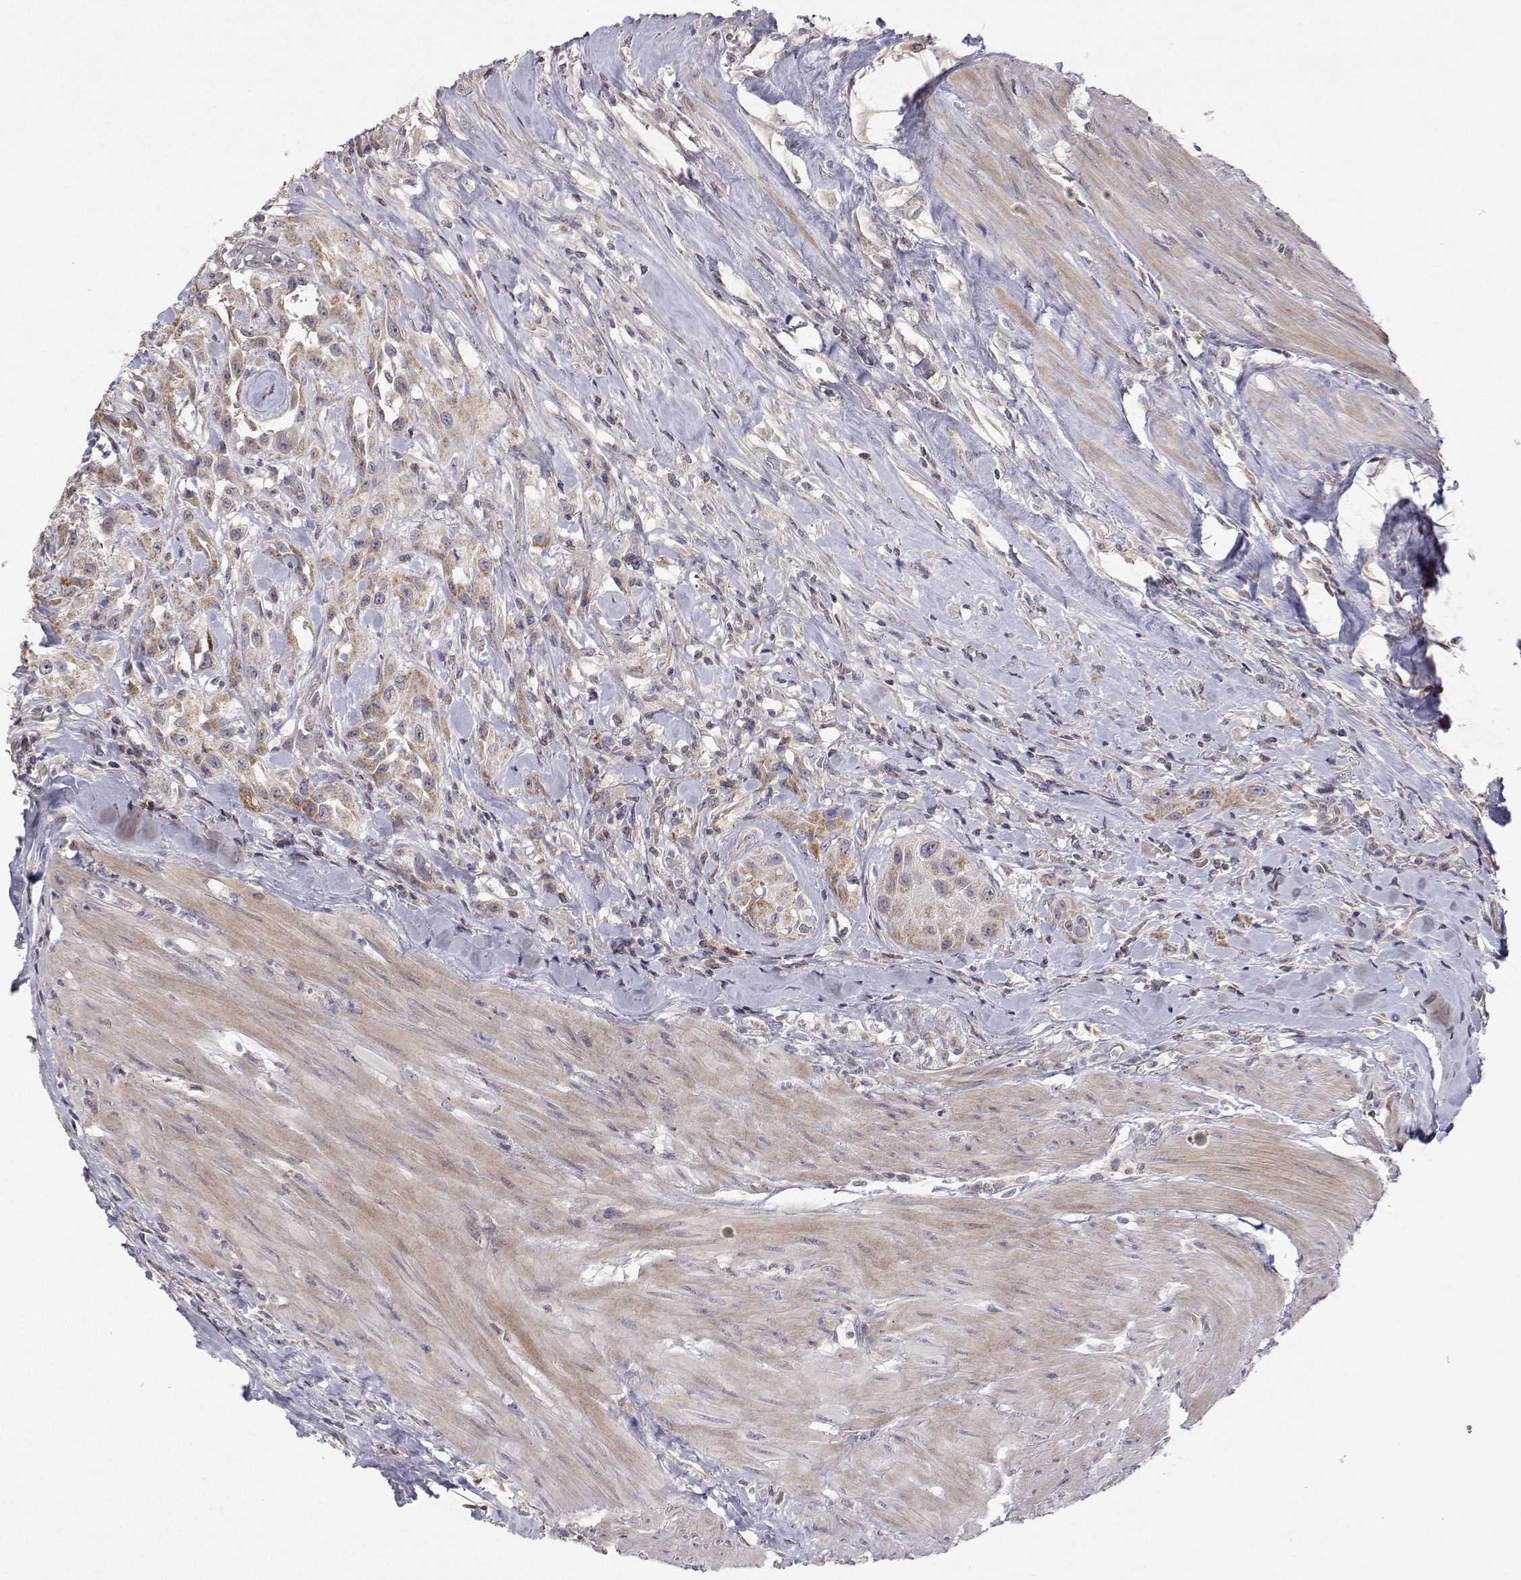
{"staining": {"intensity": "weak", "quantity": "25%-75%", "location": "cytoplasmic/membranous"}, "tissue": "urothelial cancer", "cell_type": "Tumor cells", "image_type": "cancer", "snomed": [{"axis": "morphology", "description": "Urothelial carcinoma, High grade"}, {"axis": "topography", "description": "Urinary bladder"}], "caption": "A micrograph showing weak cytoplasmic/membranous staining in approximately 25%-75% of tumor cells in urothelial cancer, as visualized by brown immunohistochemical staining.", "gene": "MRPL3", "patient": {"sex": "male", "age": 79}}